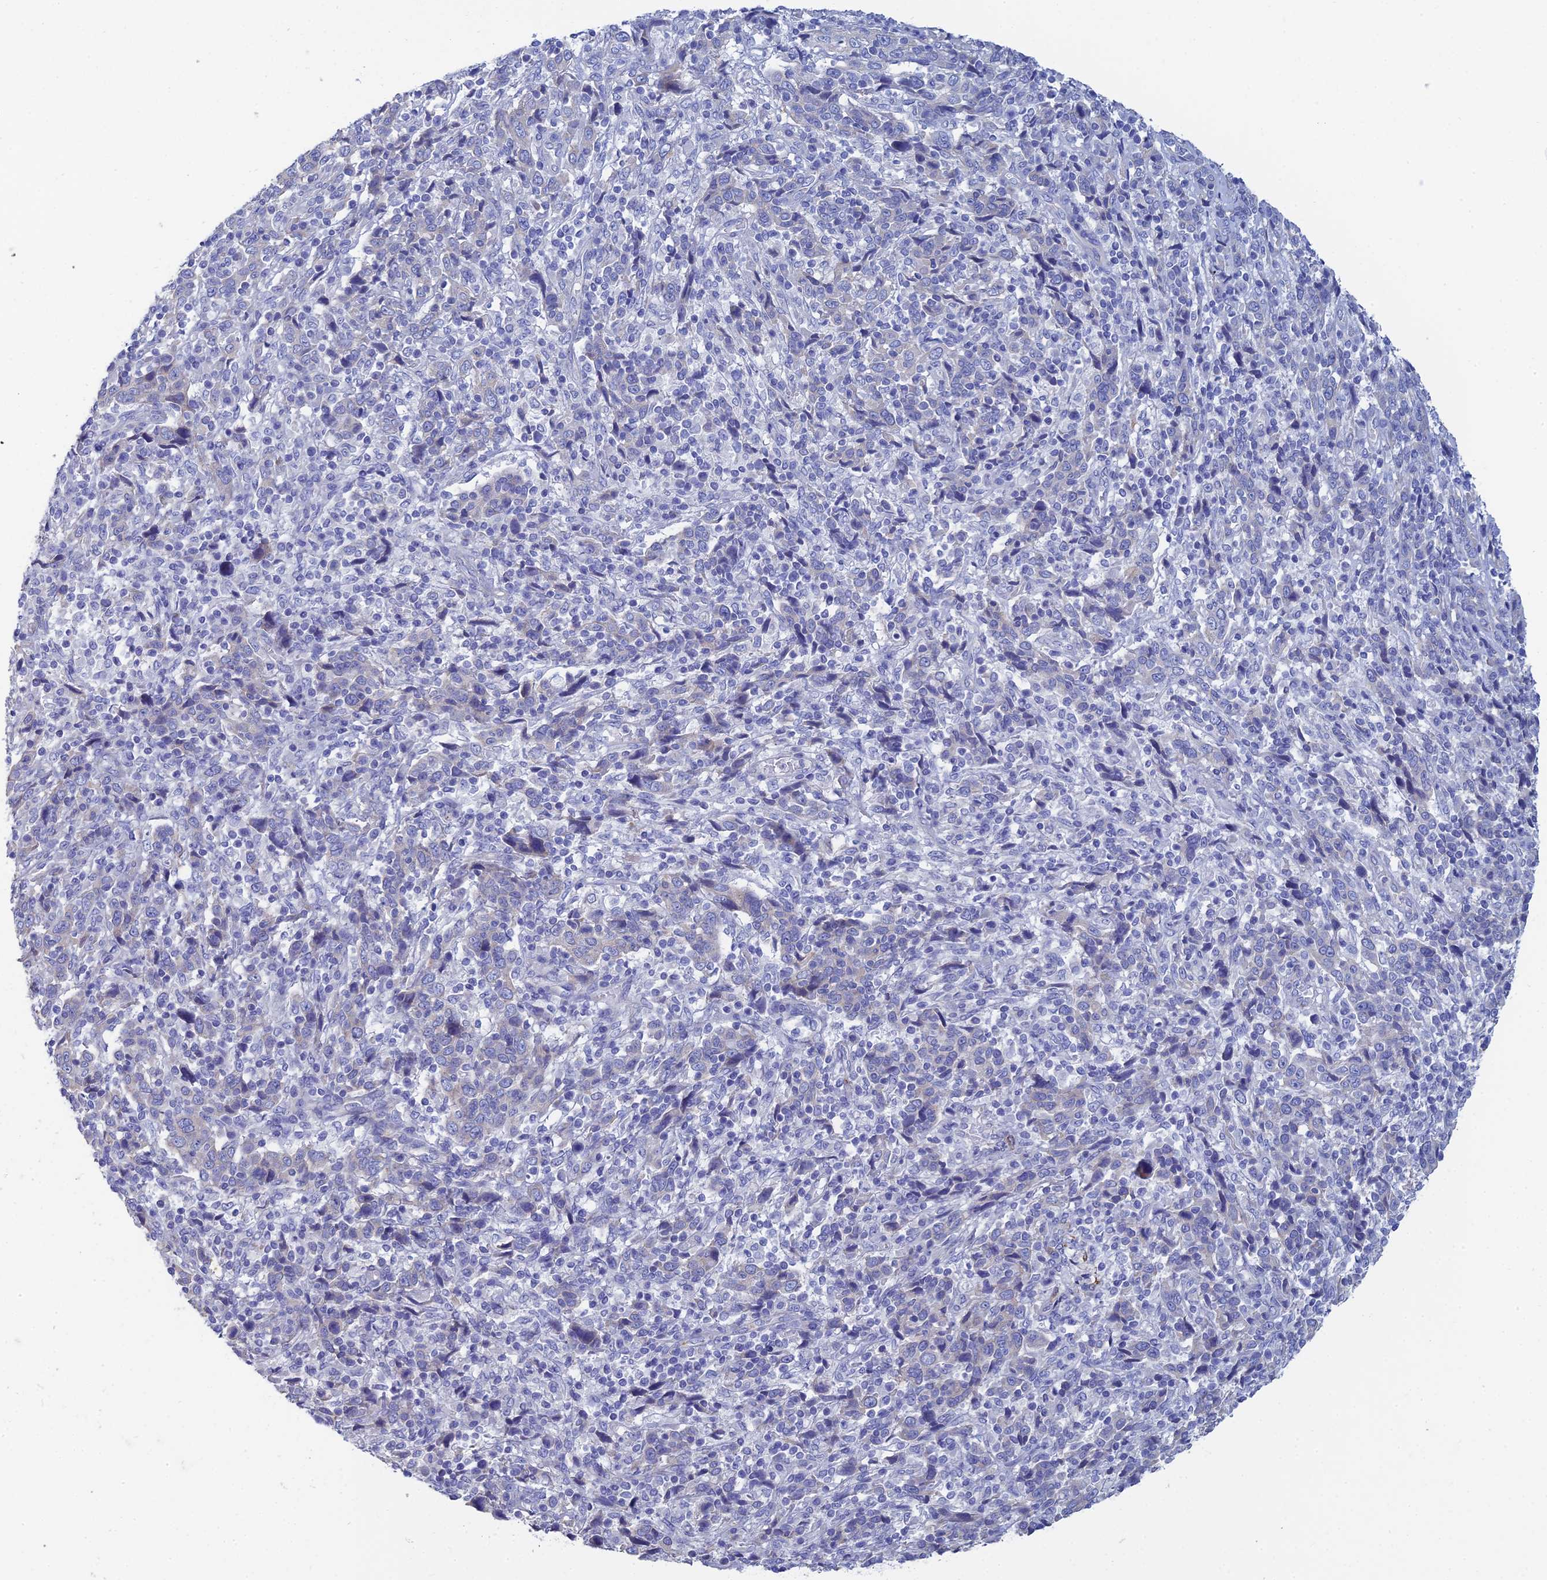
{"staining": {"intensity": "negative", "quantity": "none", "location": "none"}, "tissue": "cervical cancer", "cell_type": "Tumor cells", "image_type": "cancer", "snomed": [{"axis": "morphology", "description": "Squamous cell carcinoma, NOS"}, {"axis": "topography", "description": "Cervix"}], "caption": "The photomicrograph exhibits no staining of tumor cells in cervical cancer (squamous cell carcinoma). (Immunohistochemistry (ihc), brightfield microscopy, high magnification).", "gene": "PCDHA8", "patient": {"sex": "female", "age": 46}}